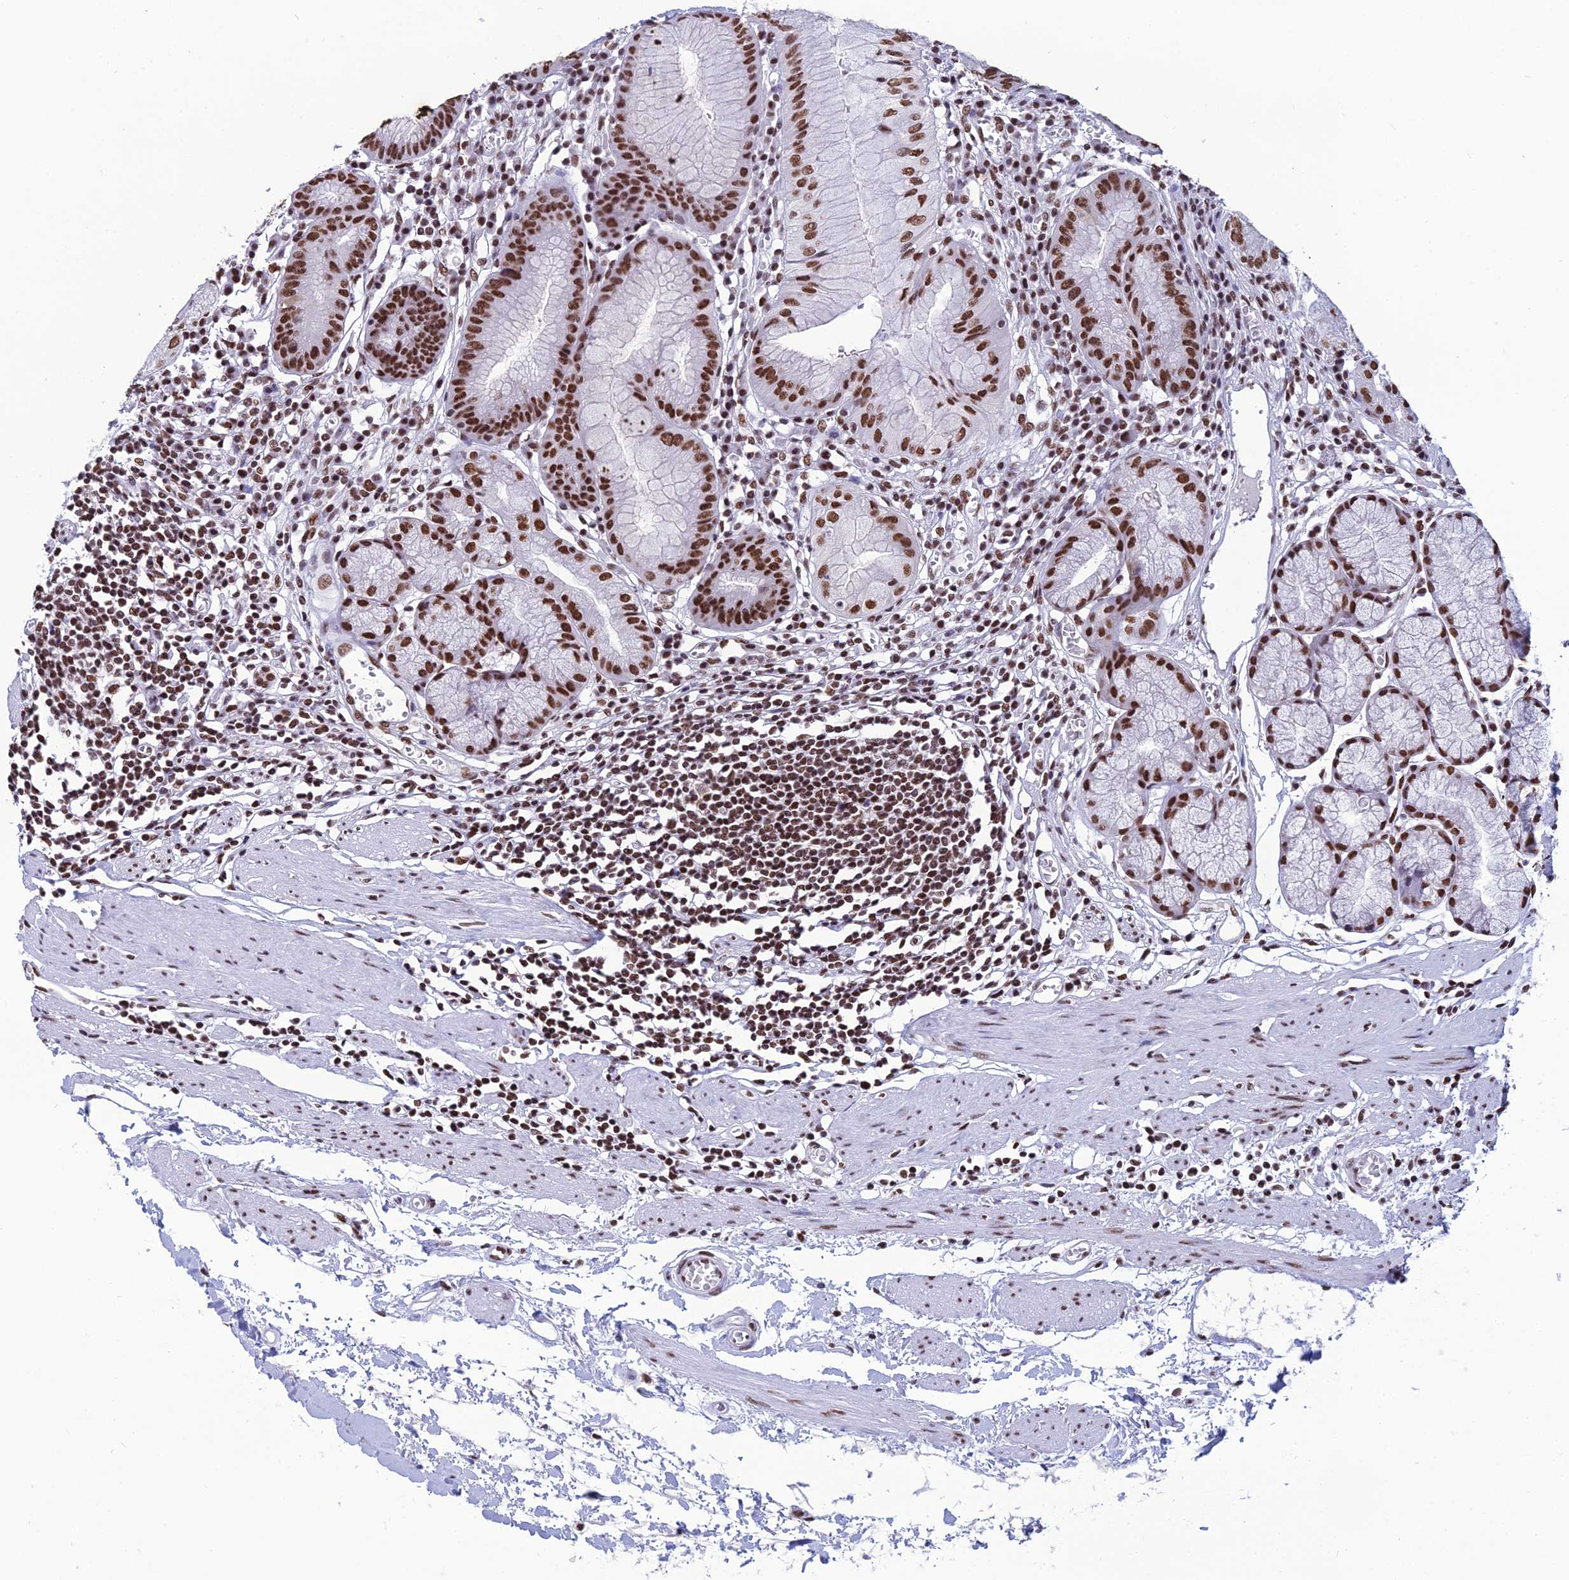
{"staining": {"intensity": "strong", "quantity": ">75%", "location": "nuclear"}, "tissue": "stomach", "cell_type": "Glandular cells", "image_type": "normal", "snomed": [{"axis": "morphology", "description": "Normal tissue, NOS"}, {"axis": "topography", "description": "Stomach"}], "caption": "High-power microscopy captured an immunohistochemistry histopathology image of unremarkable stomach, revealing strong nuclear positivity in about >75% of glandular cells.", "gene": "PRAMEF12", "patient": {"sex": "male", "age": 55}}